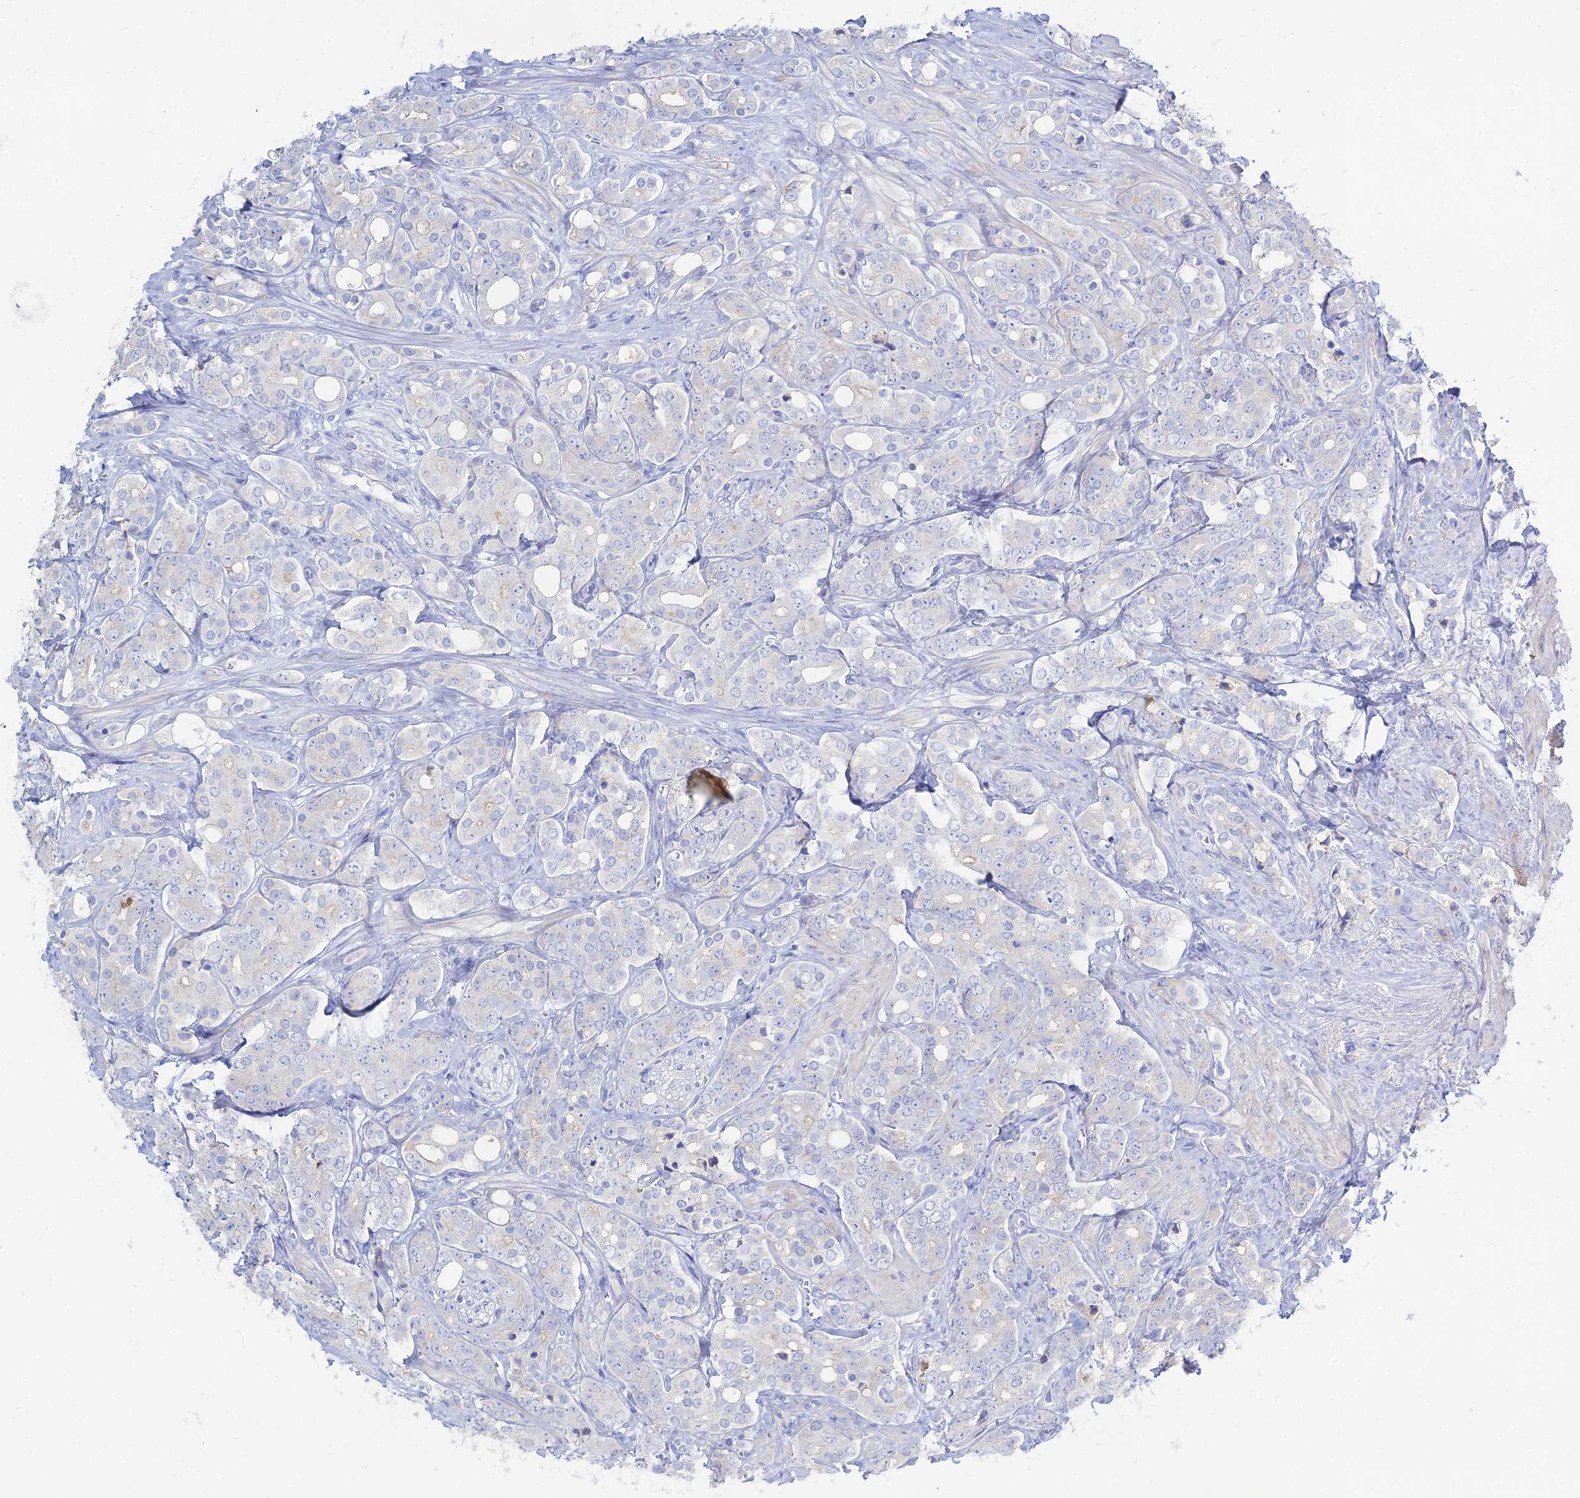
{"staining": {"intensity": "negative", "quantity": "none", "location": "none"}, "tissue": "prostate cancer", "cell_type": "Tumor cells", "image_type": "cancer", "snomed": [{"axis": "morphology", "description": "Adenocarcinoma, High grade"}, {"axis": "topography", "description": "Prostate"}], "caption": "An immunohistochemistry image of prostate cancer is shown. There is no staining in tumor cells of prostate cancer.", "gene": "DHX34", "patient": {"sex": "male", "age": 62}}